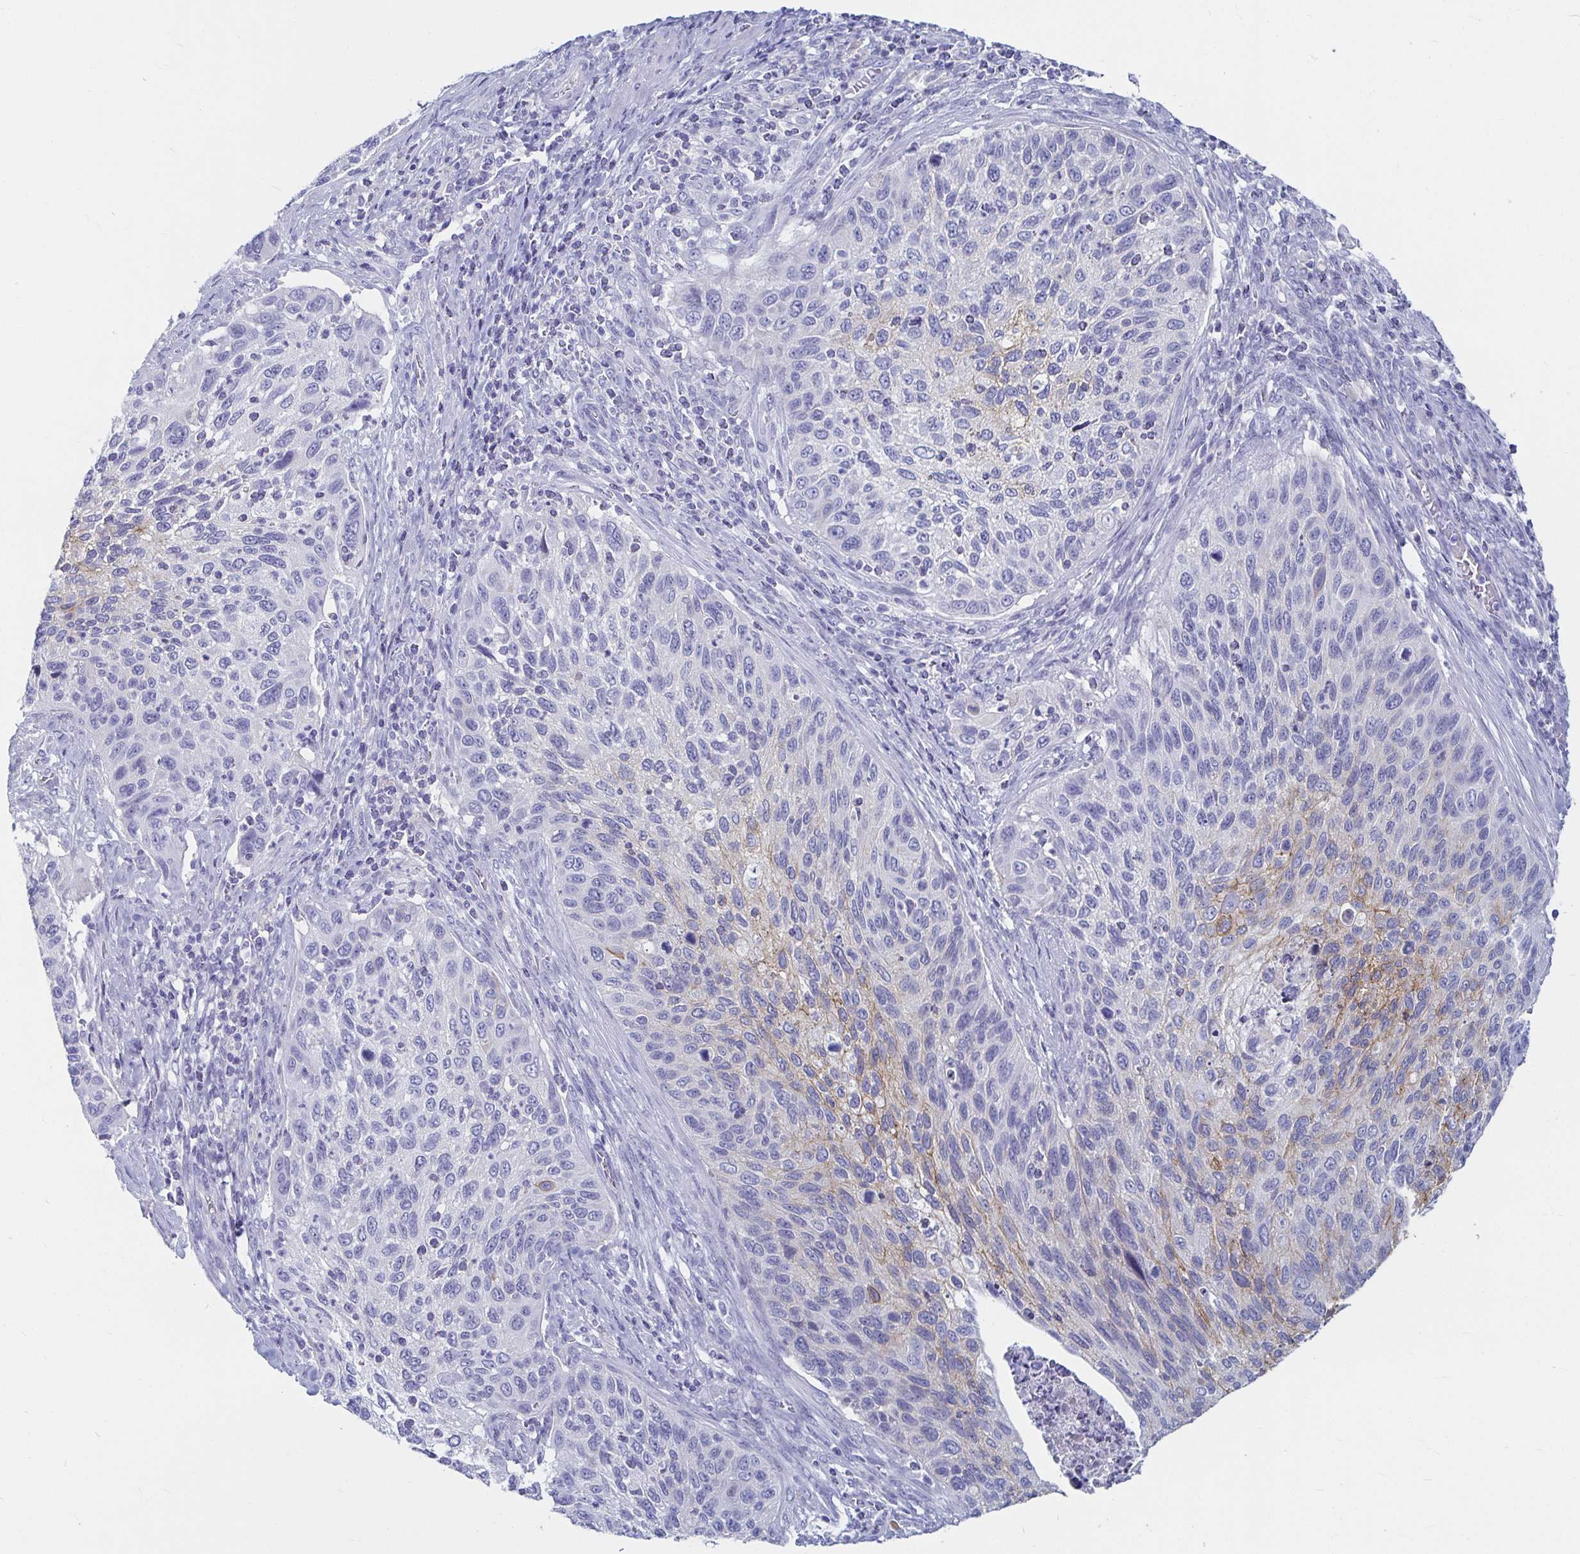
{"staining": {"intensity": "weak", "quantity": "<25%", "location": "cytoplasmic/membranous"}, "tissue": "cervical cancer", "cell_type": "Tumor cells", "image_type": "cancer", "snomed": [{"axis": "morphology", "description": "Squamous cell carcinoma, NOS"}, {"axis": "topography", "description": "Cervix"}], "caption": "A high-resolution micrograph shows immunohistochemistry (IHC) staining of cervical squamous cell carcinoma, which demonstrates no significant expression in tumor cells.", "gene": "CA9", "patient": {"sex": "female", "age": 70}}